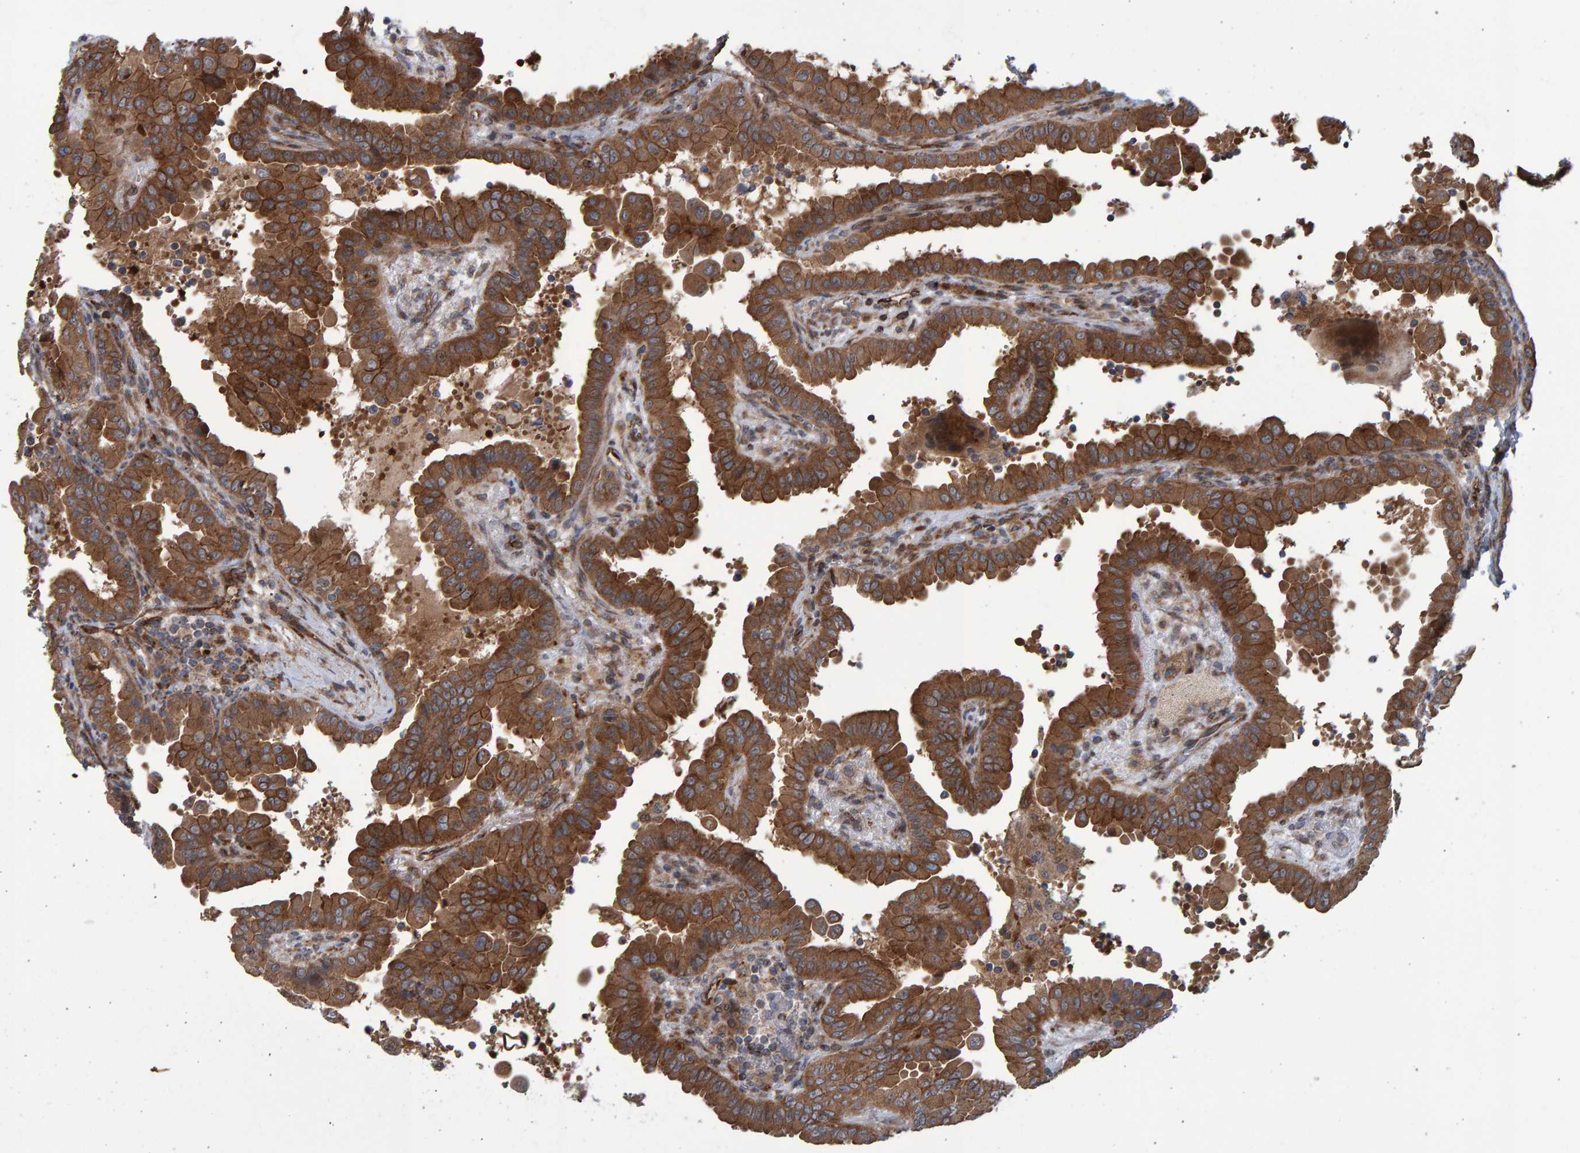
{"staining": {"intensity": "strong", "quantity": ">75%", "location": "cytoplasmic/membranous"}, "tissue": "thyroid cancer", "cell_type": "Tumor cells", "image_type": "cancer", "snomed": [{"axis": "morphology", "description": "Papillary adenocarcinoma, NOS"}, {"axis": "topography", "description": "Thyroid gland"}], "caption": "Immunohistochemical staining of human papillary adenocarcinoma (thyroid) shows high levels of strong cytoplasmic/membranous positivity in approximately >75% of tumor cells.", "gene": "LRBA", "patient": {"sex": "male", "age": 33}}